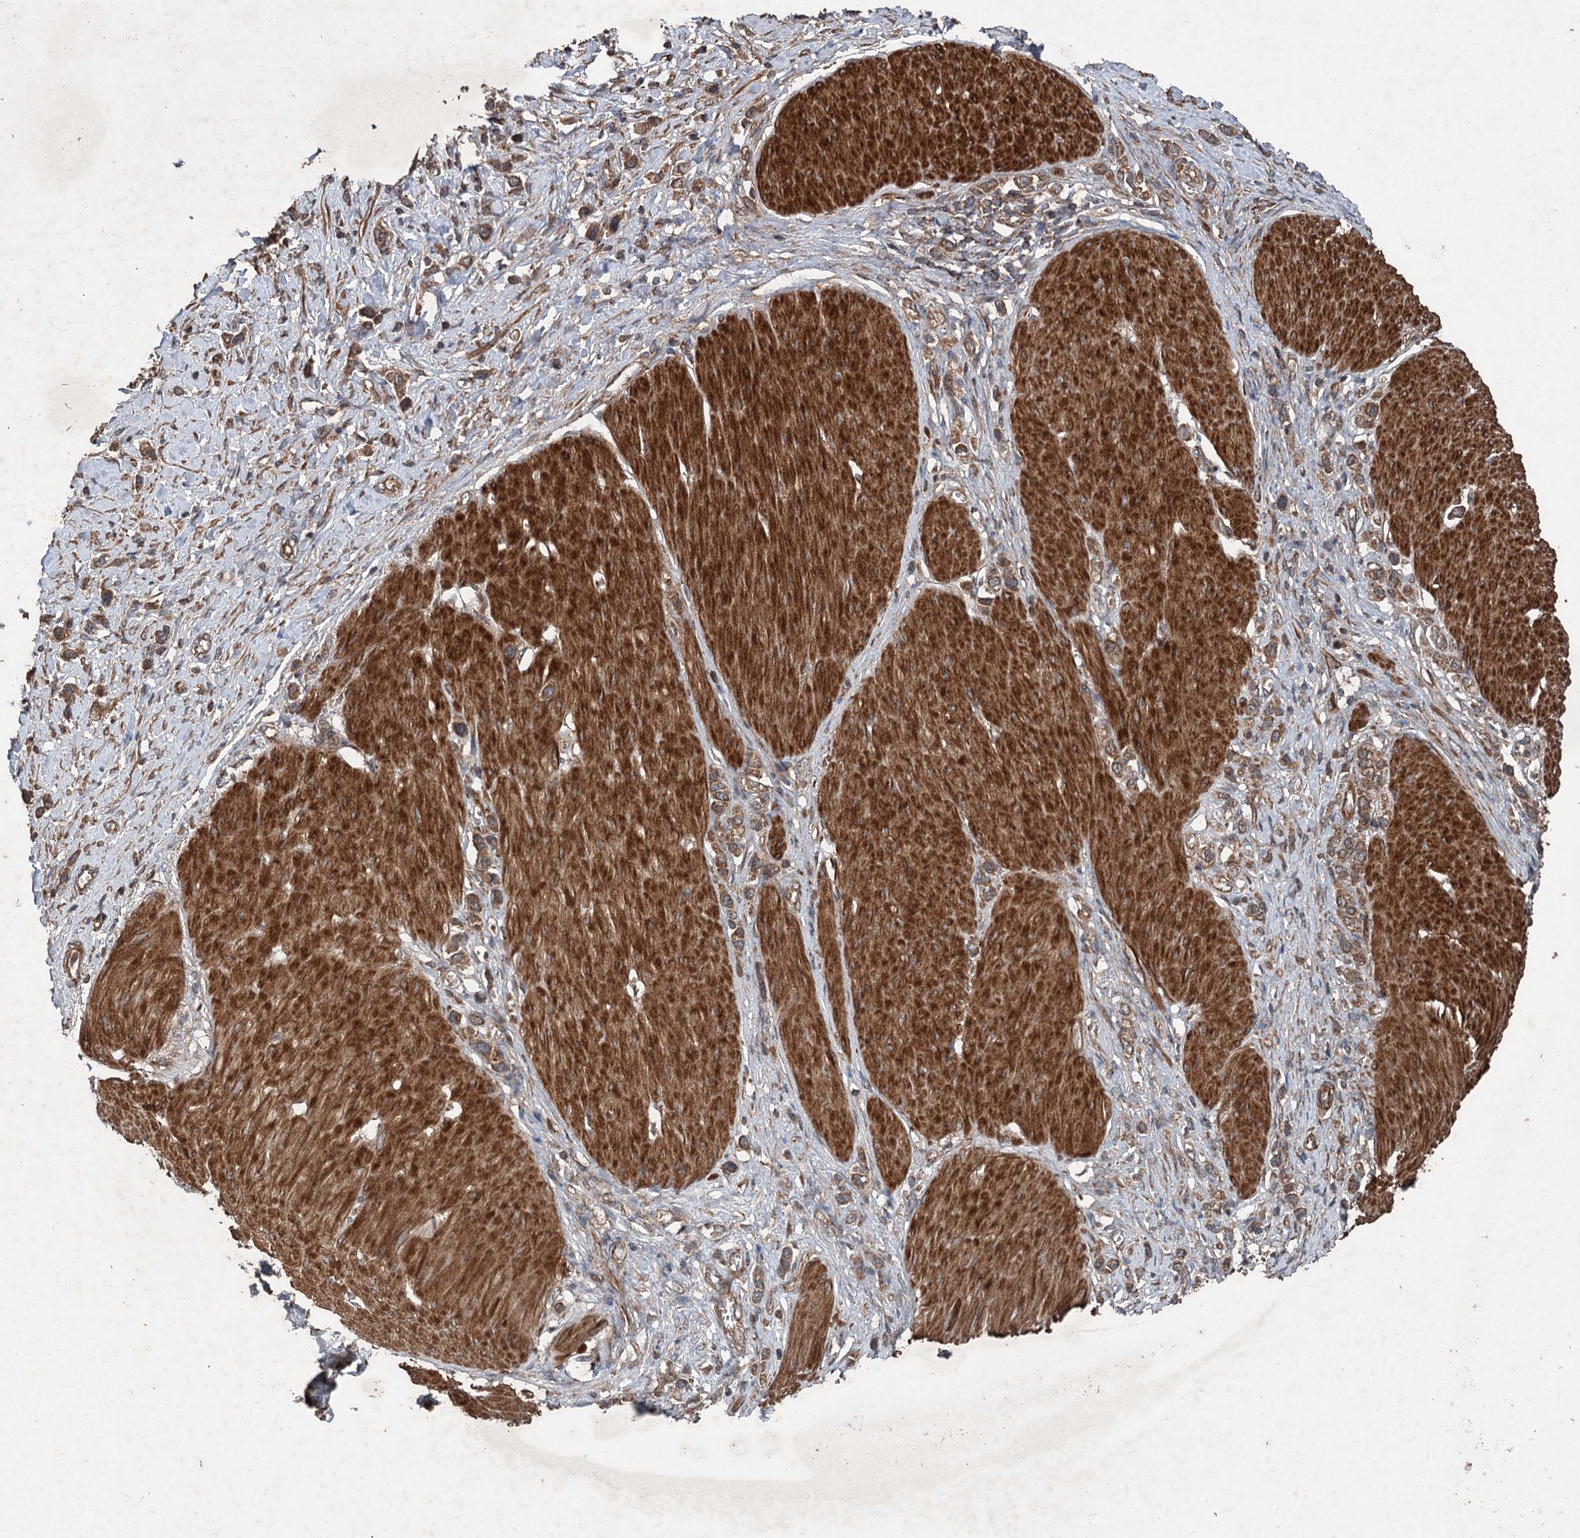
{"staining": {"intensity": "moderate", "quantity": ">75%", "location": "cytoplasmic/membranous"}, "tissue": "stomach cancer", "cell_type": "Tumor cells", "image_type": "cancer", "snomed": [{"axis": "morphology", "description": "Normal tissue, NOS"}, {"axis": "morphology", "description": "Adenocarcinoma, NOS"}, {"axis": "topography", "description": "Stomach, upper"}, {"axis": "topography", "description": "Stomach"}], "caption": "Protein expression analysis of human adenocarcinoma (stomach) reveals moderate cytoplasmic/membranous expression in about >75% of tumor cells.", "gene": "RNF214", "patient": {"sex": "female", "age": 65}}